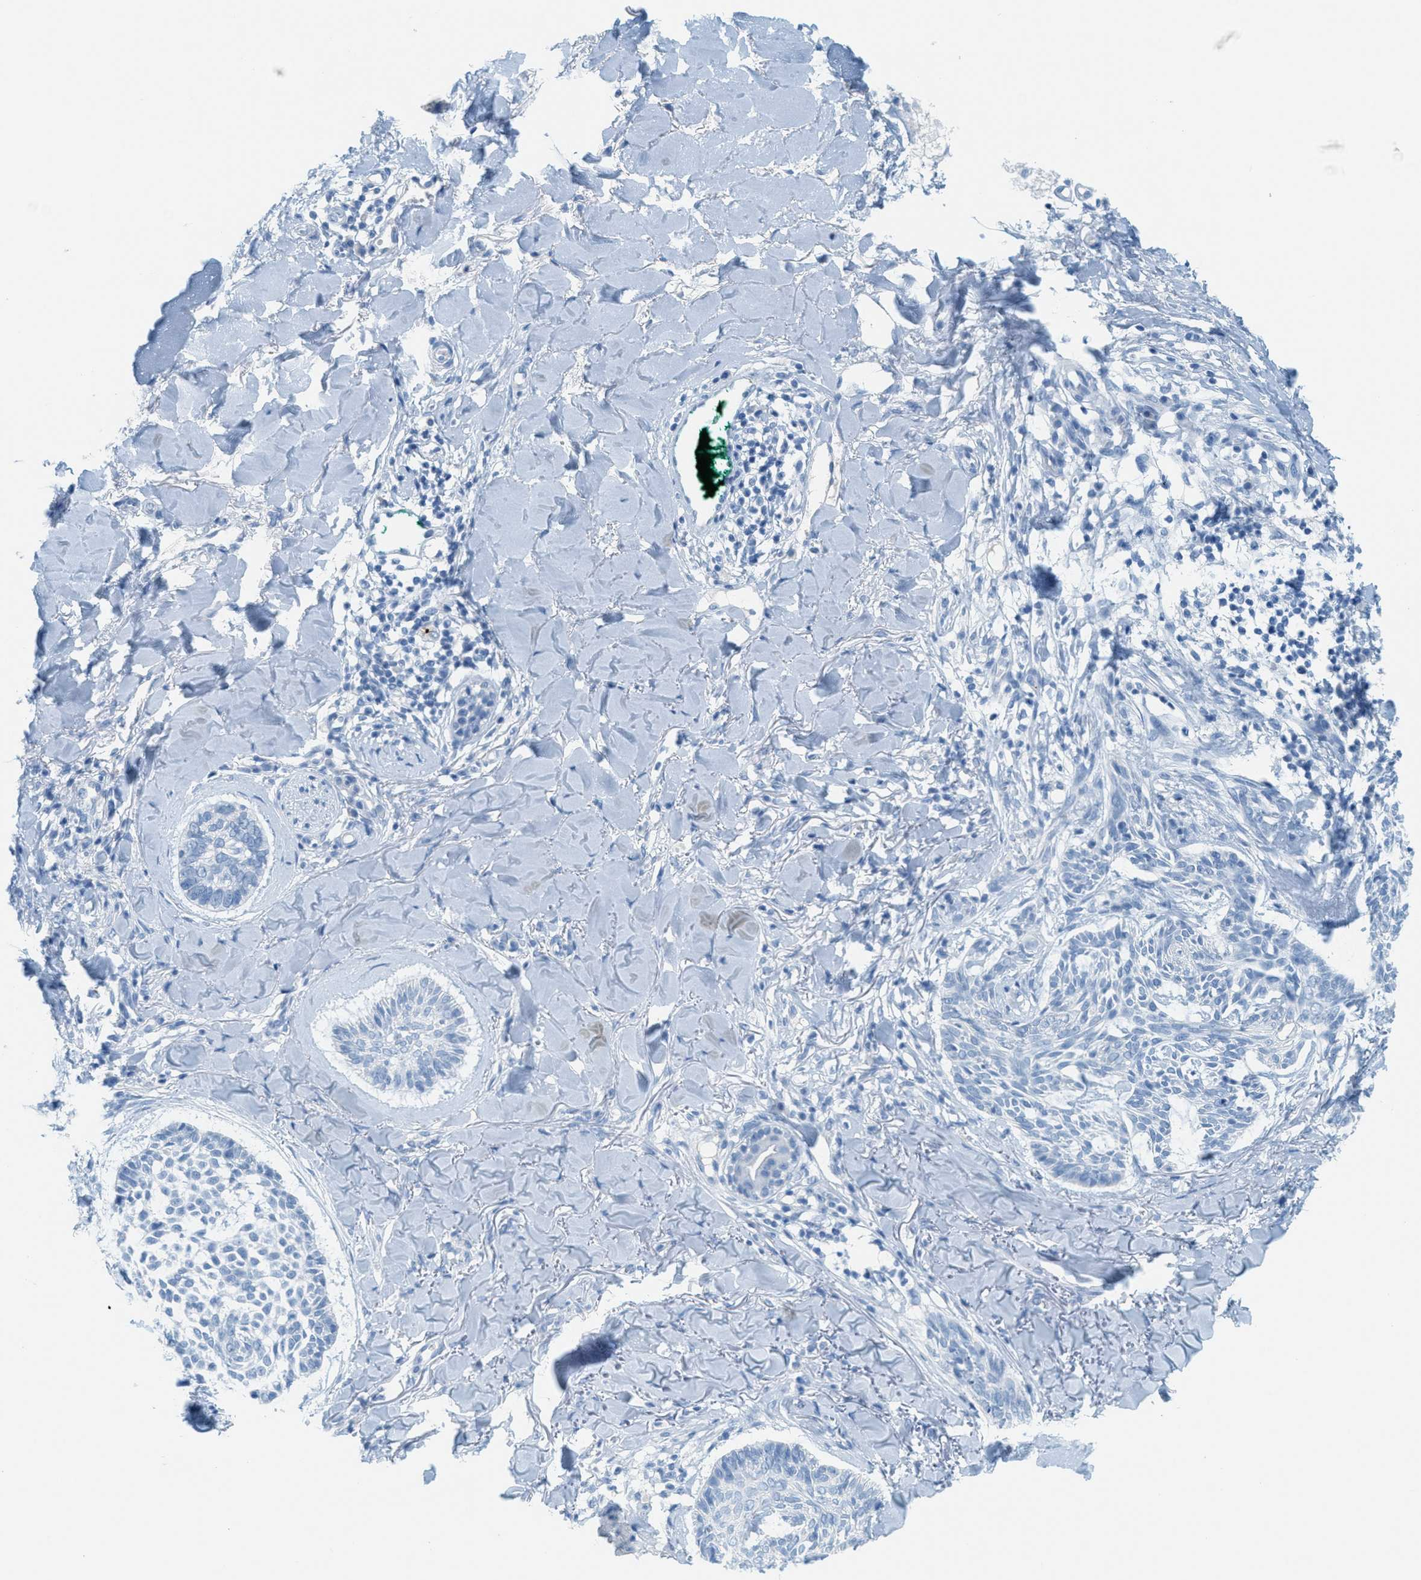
{"staining": {"intensity": "negative", "quantity": "none", "location": "none"}, "tissue": "skin cancer", "cell_type": "Tumor cells", "image_type": "cancer", "snomed": [{"axis": "morphology", "description": "Basal cell carcinoma"}, {"axis": "topography", "description": "Skin"}], "caption": "Immunohistochemical staining of skin basal cell carcinoma shows no significant expression in tumor cells. (Brightfield microscopy of DAB immunohistochemistry at high magnification).", "gene": "PPBP", "patient": {"sex": "male", "age": 43}}